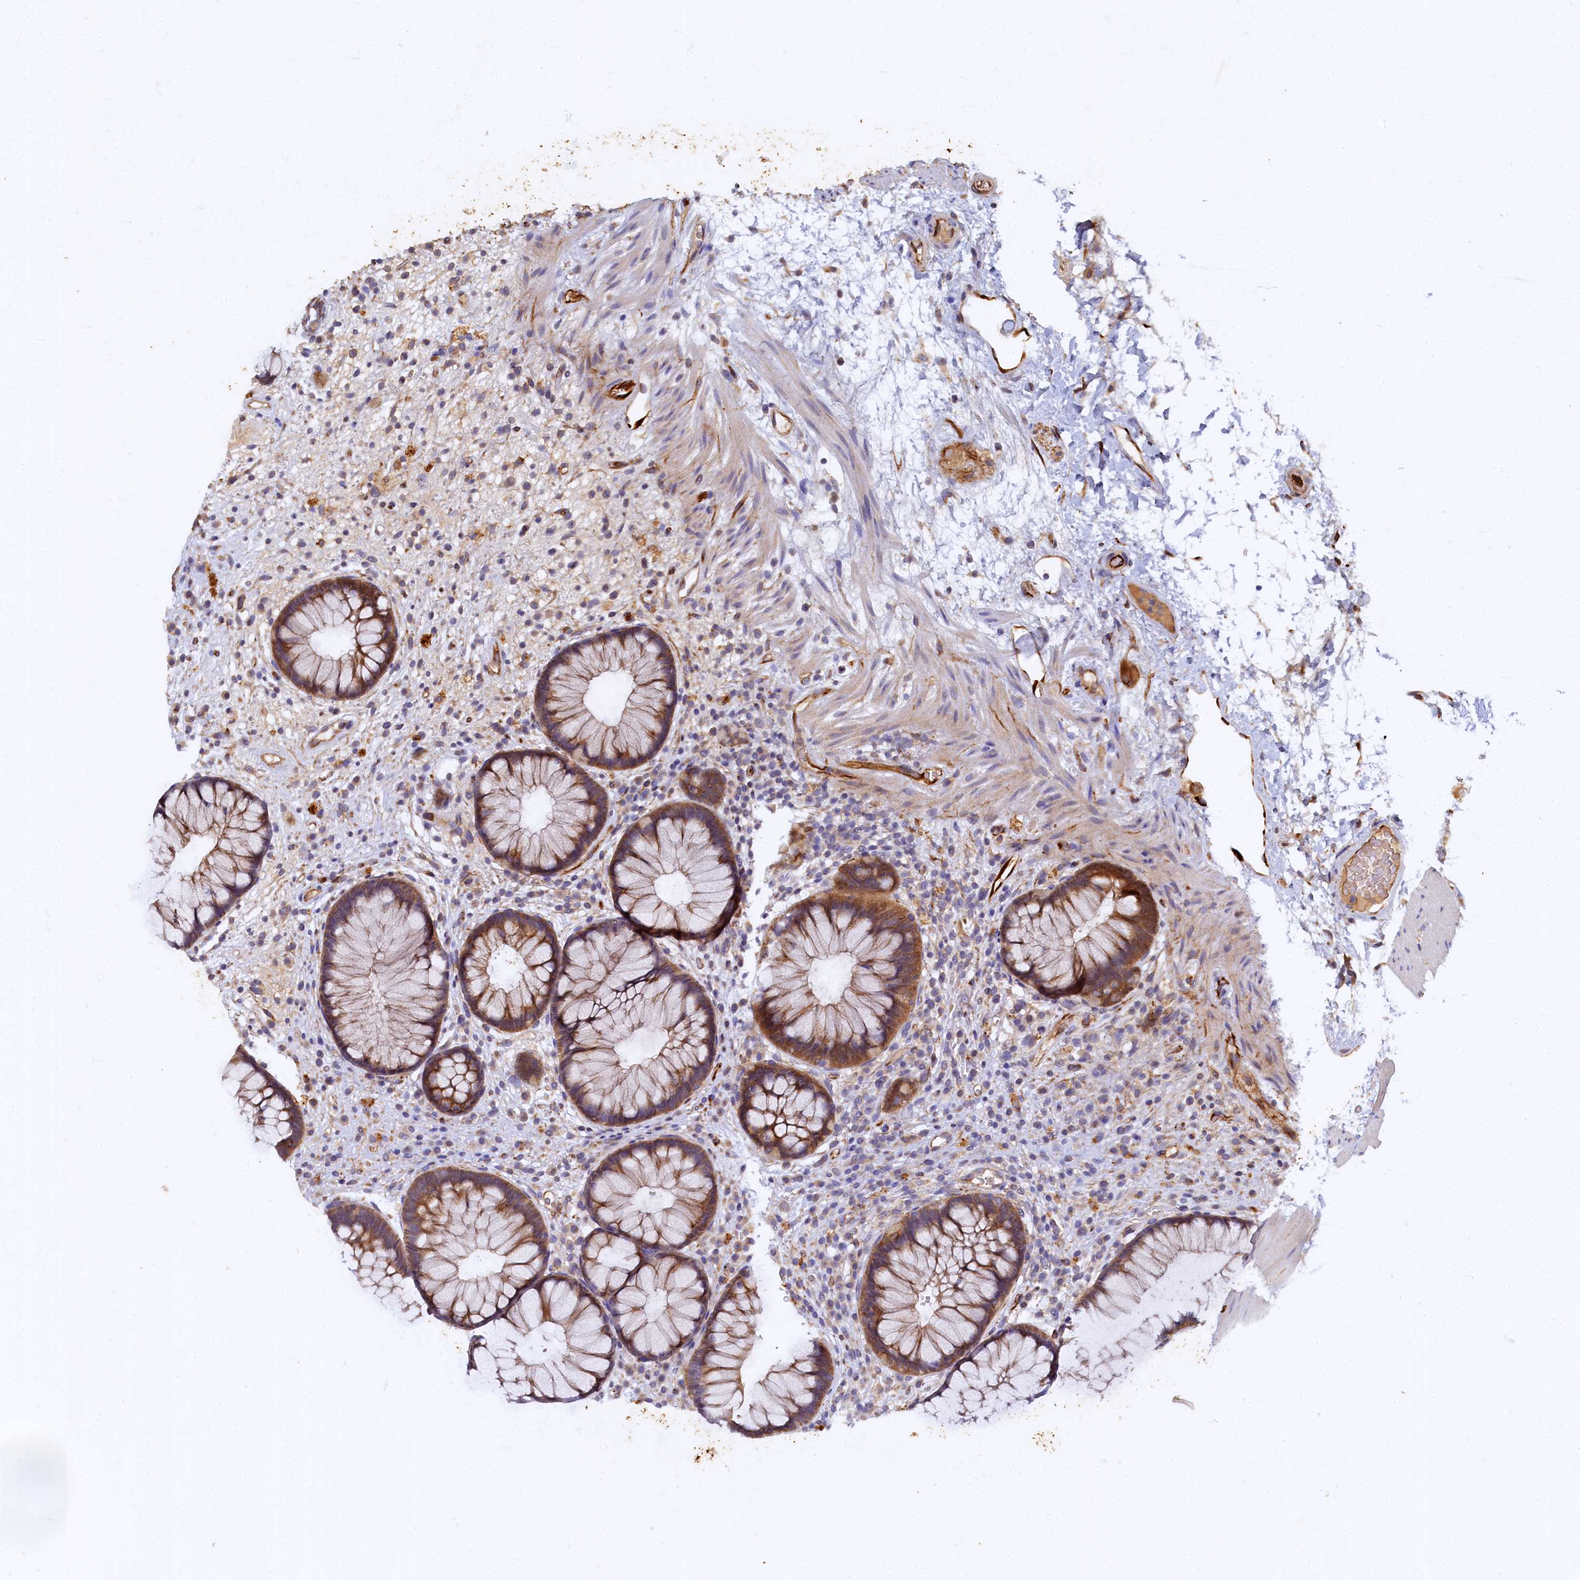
{"staining": {"intensity": "moderate", "quantity": ">75%", "location": "cytoplasmic/membranous"}, "tissue": "rectum", "cell_type": "Glandular cells", "image_type": "normal", "snomed": [{"axis": "morphology", "description": "Normal tissue, NOS"}, {"axis": "topography", "description": "Rectum"}], "caption": "Moderate cytoplasmic/membranous expression for a protein is present in about >75% of glandular cells of normal rectum using IHC.", "gene": "ARL11", "patient": {"sex": "male", "age": 51}}